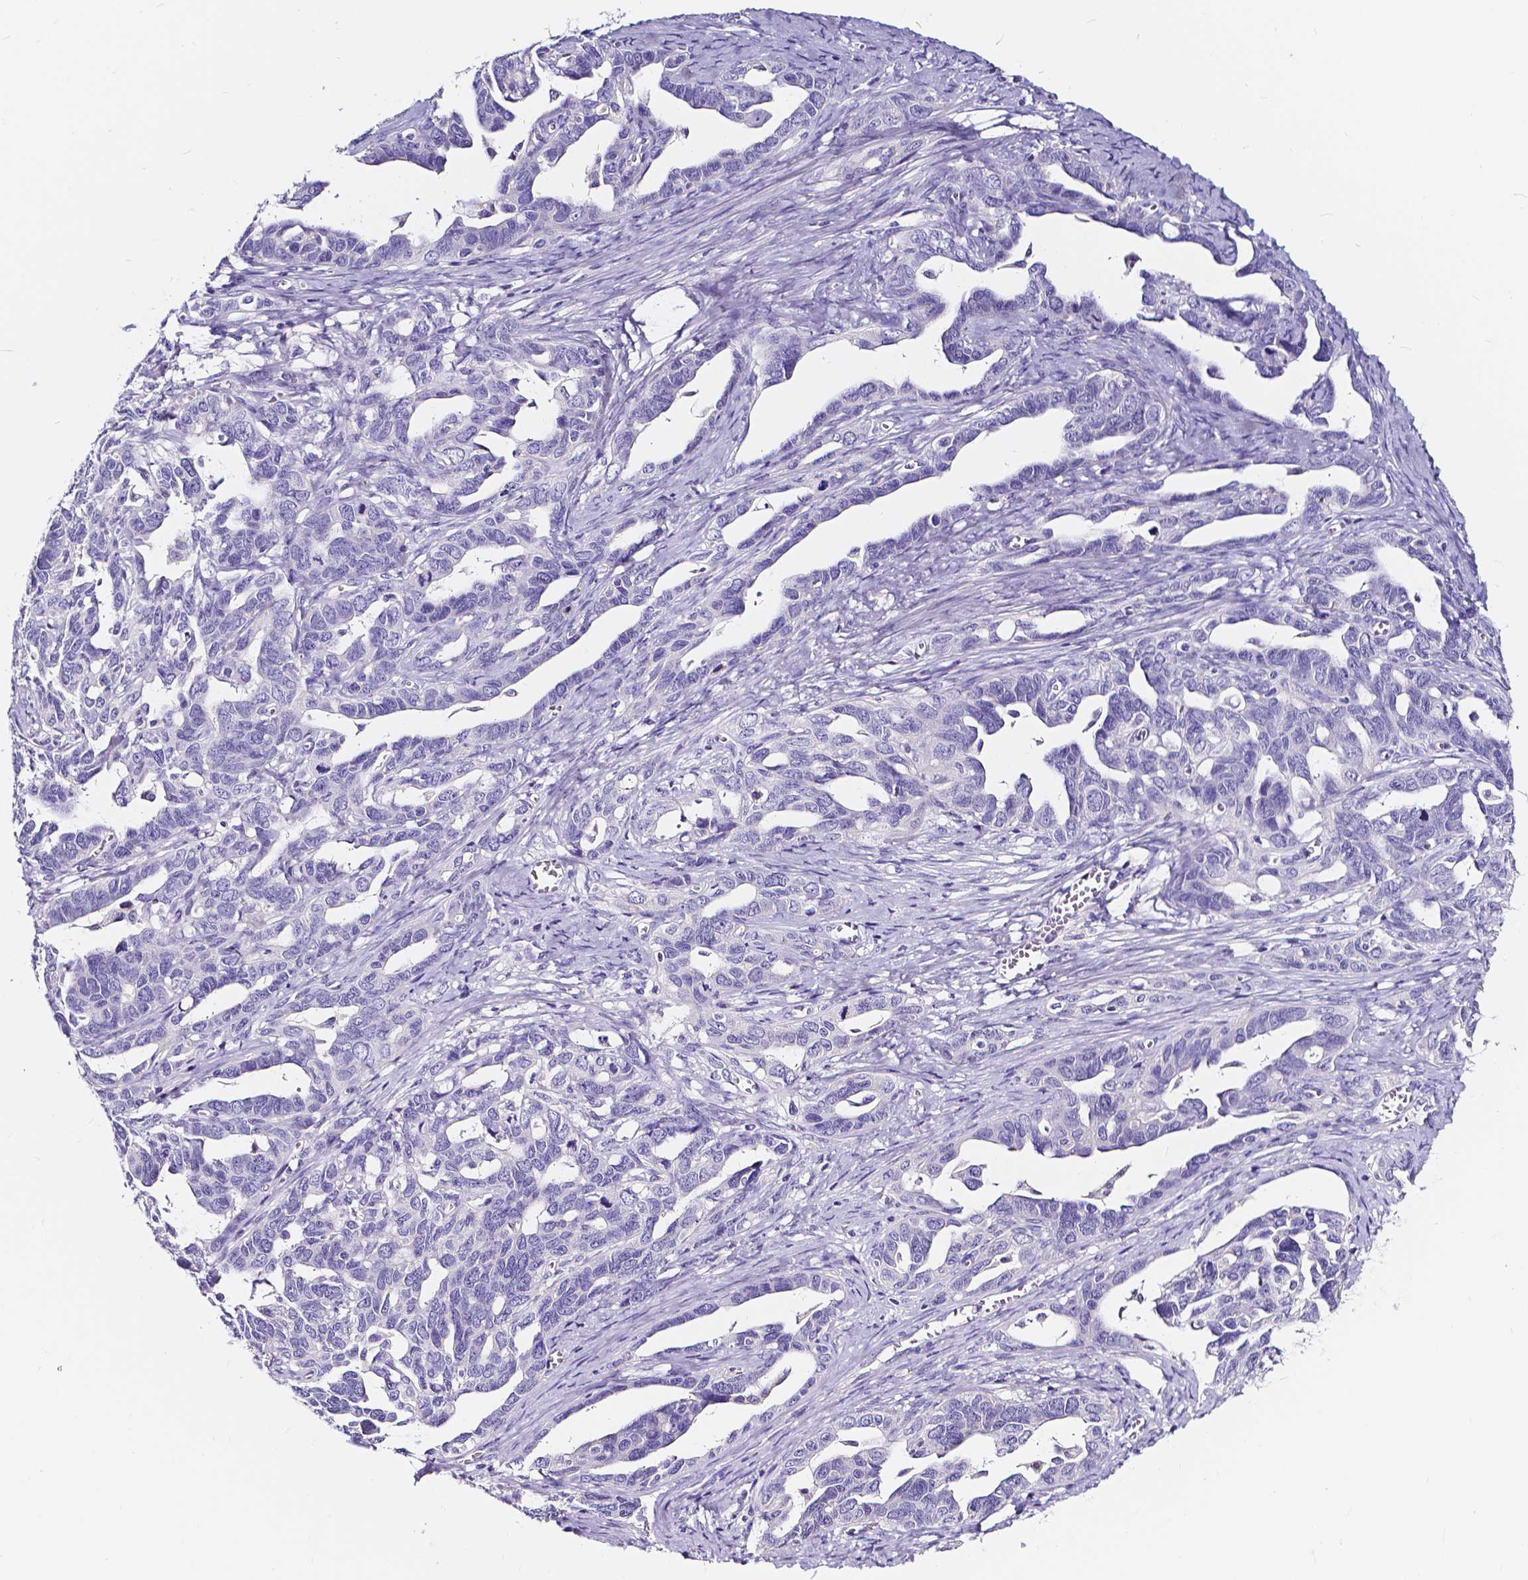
{"staining": {"intensity": "negative", "quantity": "none", "location": "none"}, "tissue": "ovarian cancer", "cell_type": "Tumor cells", "image_type": "cancer", "snomed": [{"axis": "morphology", "description": "Cystadenocarcinoma, serous, NOS"}, {"axis": "topography", "description": "Ovary"}], "caption": "Photomicrograph shows no significant protein positivity in tumor cells of serous cystadenocarcinoma (ovarian).", "gene": "CLSTN2", "patient": {"sex": "female", "age": 69}}